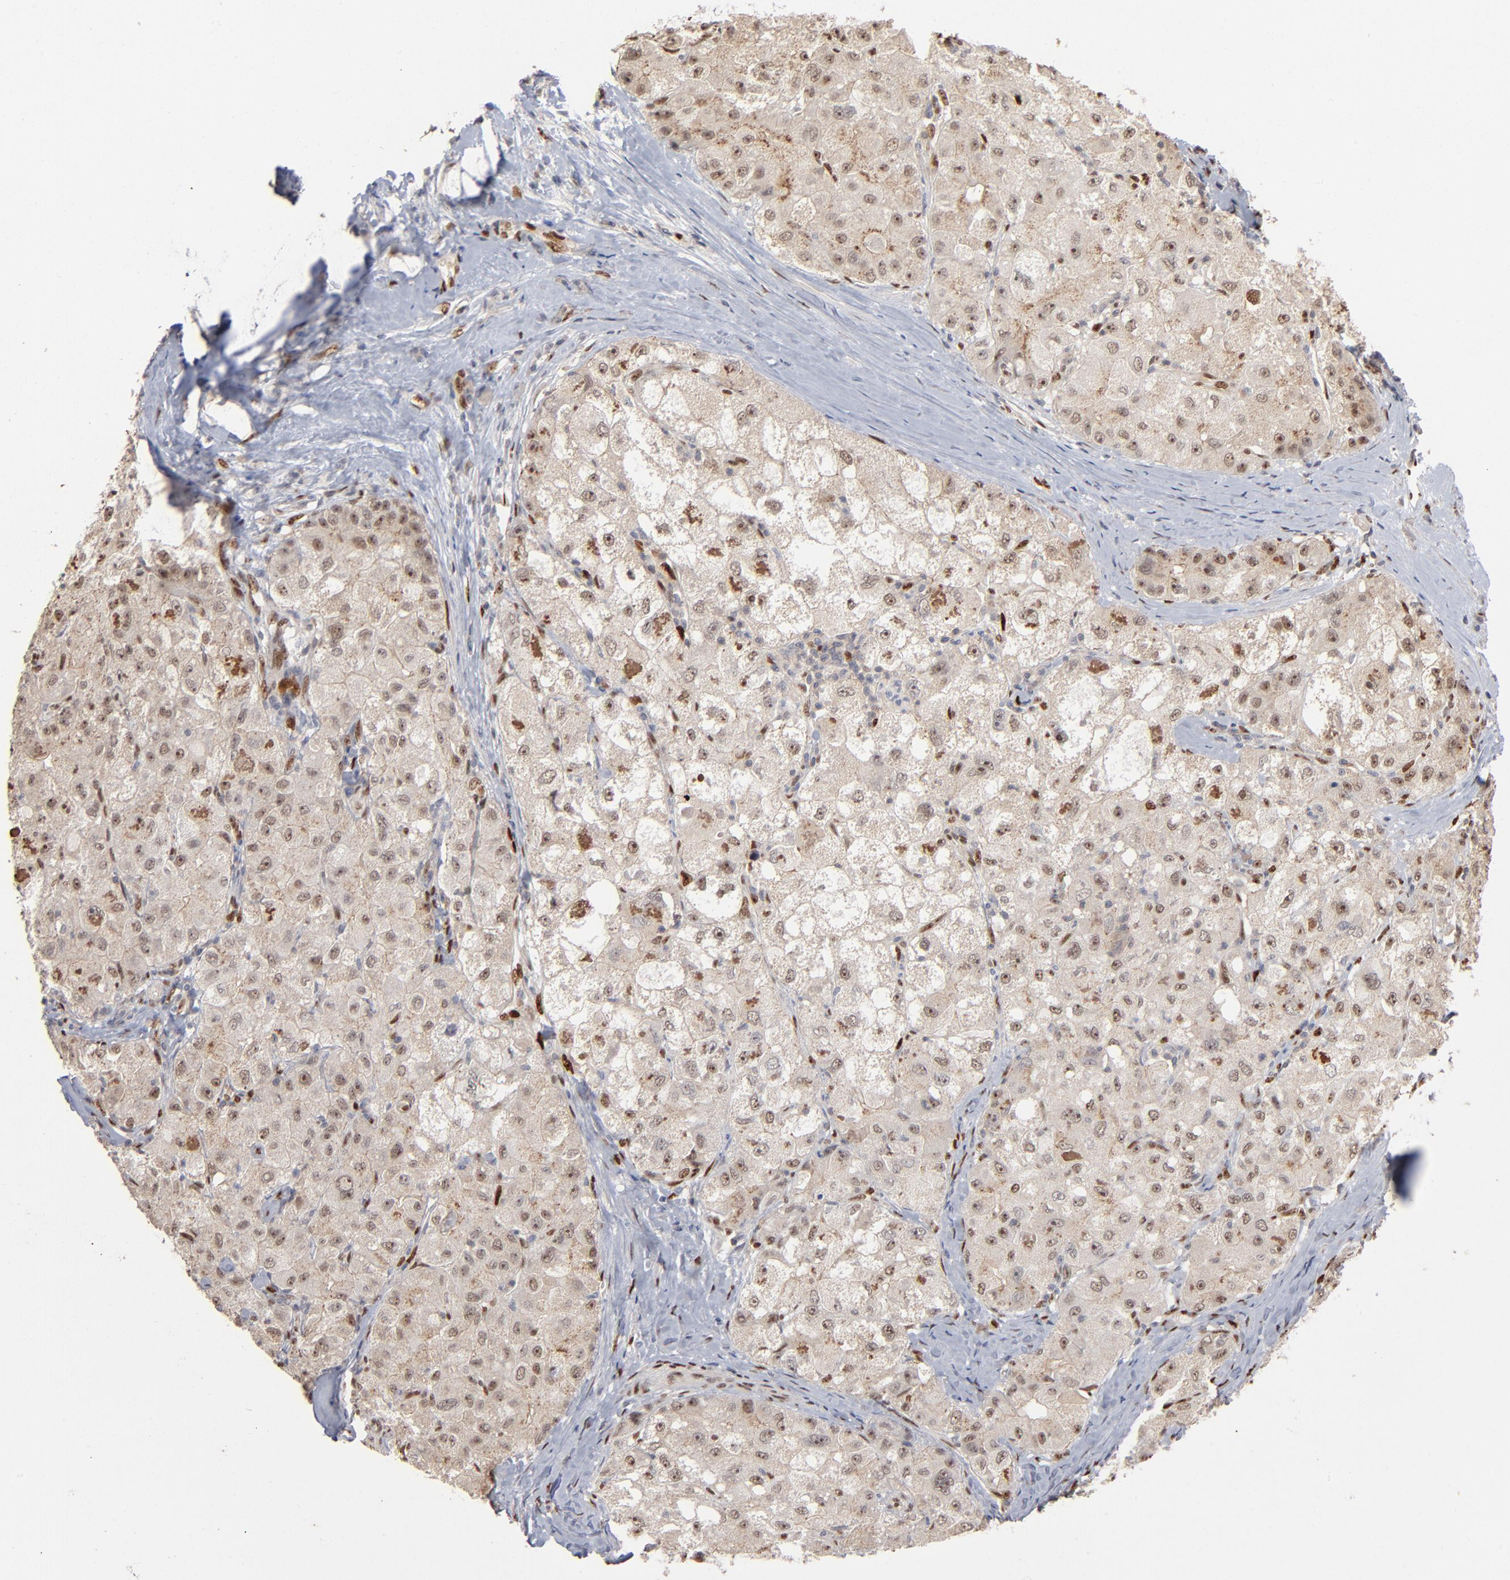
{"staining": {"intensity": "moderate", "quantity": "<25%", "location": "nuclear"}, "tissue": "liver cancer", "cell_type": "Tumor cells", "image_type": "cancer", "snomed": [{"axis": "morphology", "description": "Carcinoma, Hepatocellular, NOS"}, {"axis": "topography", "description": "Liver"}], "caption": "Immunohistochemical staining of human hepatocellular carcinoma (liver) reveals low levels of moderate nuclear protein staining in about <25% of tumor cells.", "gene": "NFIB", "patient": {"sex": "male", "age": 80}}